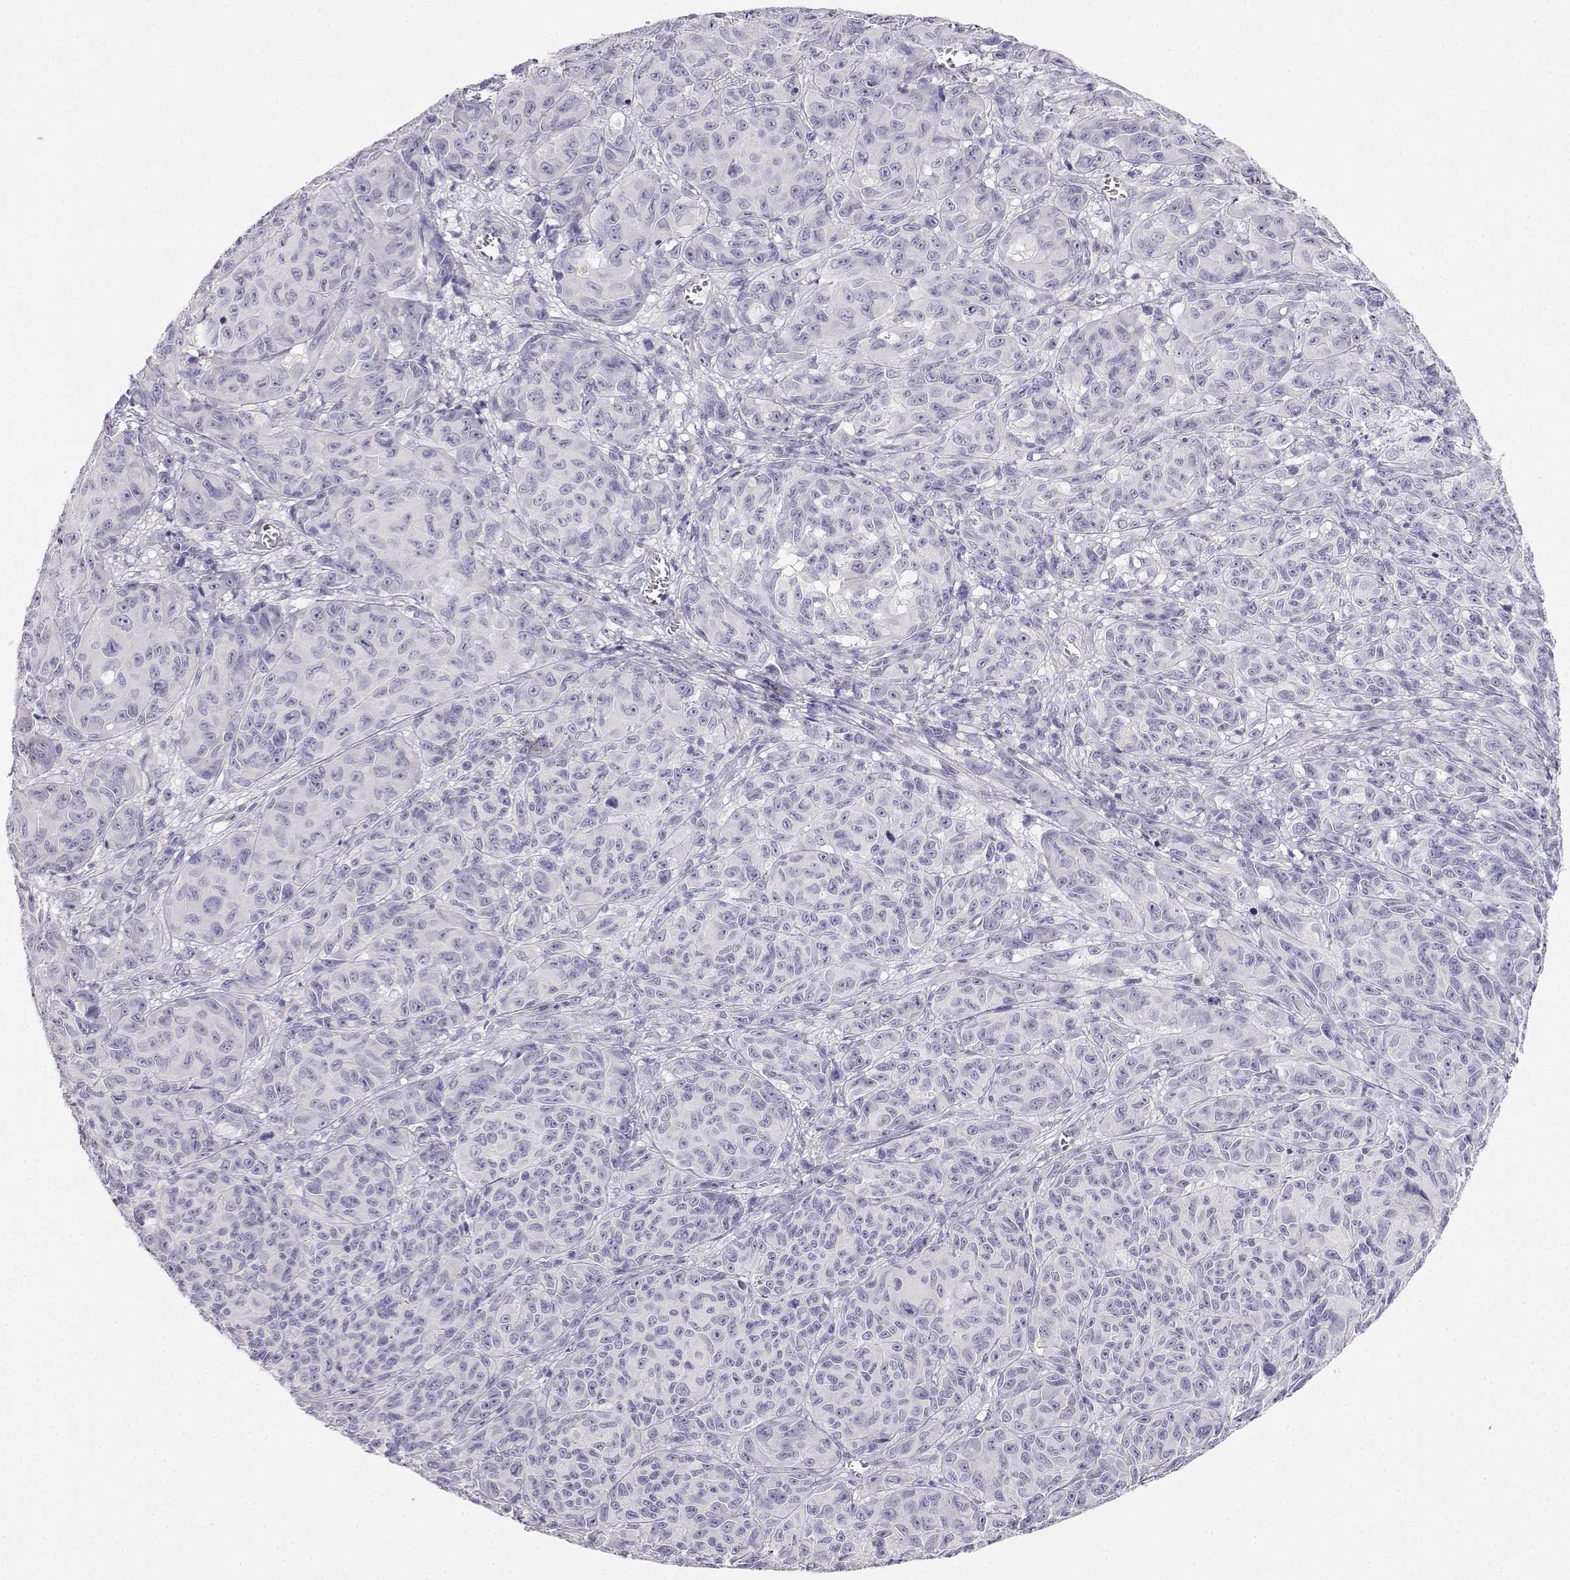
{"staining": {"intensity": "weak", "quantity": "<25%", "location": "cytoplasmic/membranous"}, "tissue": "melanoma", "cell_type": "Tumor cells", "image_type": "cancer", "snomed": [{"axis": "morphology", "description": "Malignant melanoma, NOS"}, {"axis": "topography", "description": "Vulva, labia, clitoris and Bartholin´s gland, NO"}], "caption": "An image of human melanoma is negative for staining in tumor cells.", "gene": "GPR174", "patient": {"sex": "female", "age": 75}}